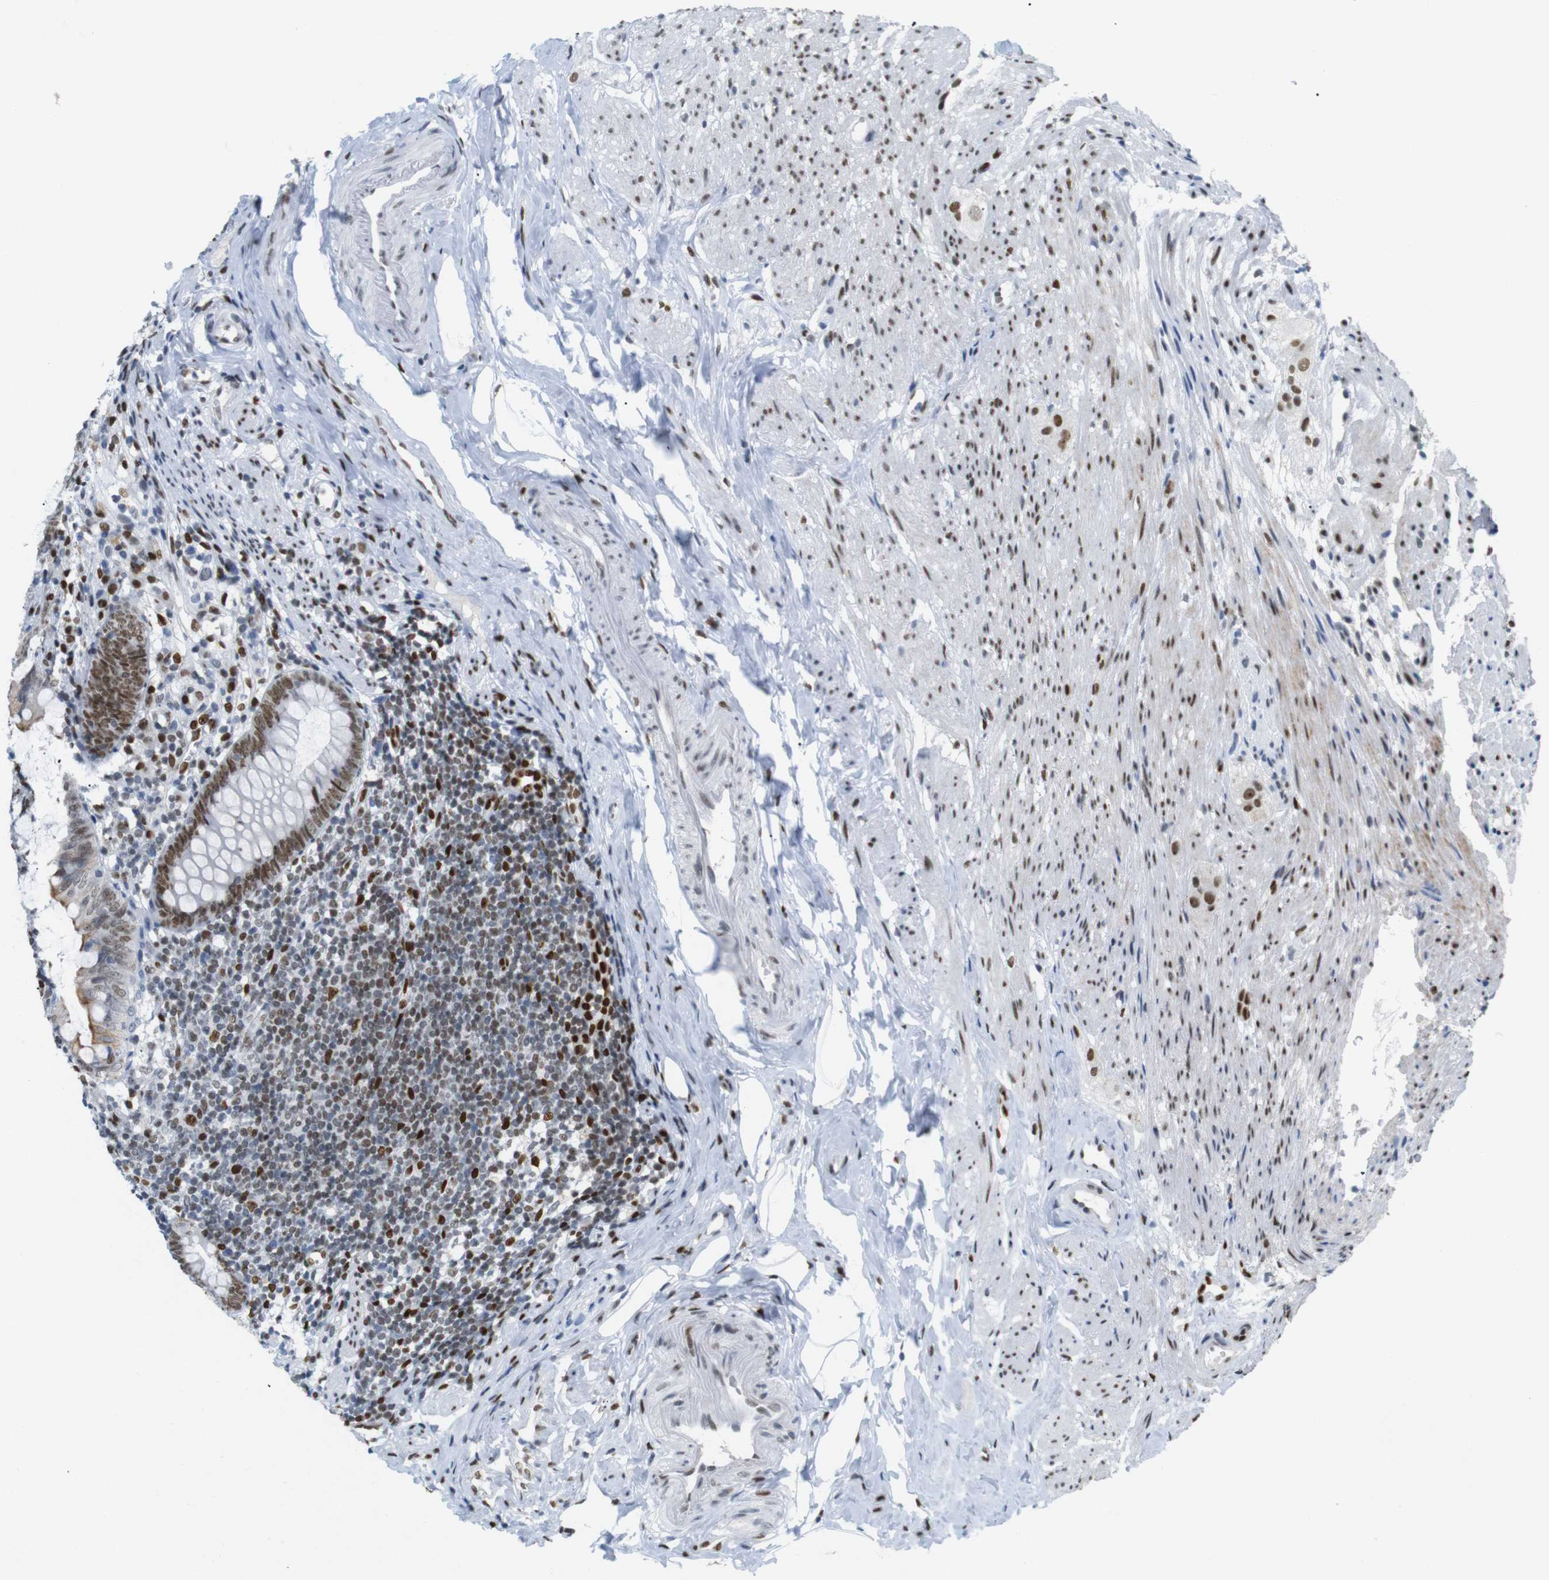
{"staining": {"intensity": "moderate", "quantity": ">75%", "location": "cytoplasmic/membranous,nuclear"}, "tissue": "appendix", "cell_type": "Glandular cells", "image_type": "normal", "snomed": [{"axis": "morphology", "description": "Normal tissue, NOS"}, {"axis": "topography", "description": "Appendix"}], "caption": "Protein expression analysis of normal appendix shows moderate cytoplasmic/membranous,nuclear expression in approximately >75% of glandular cells.", "gene": "RIOX2", "patient": {"sex": "female", "age": 77}}